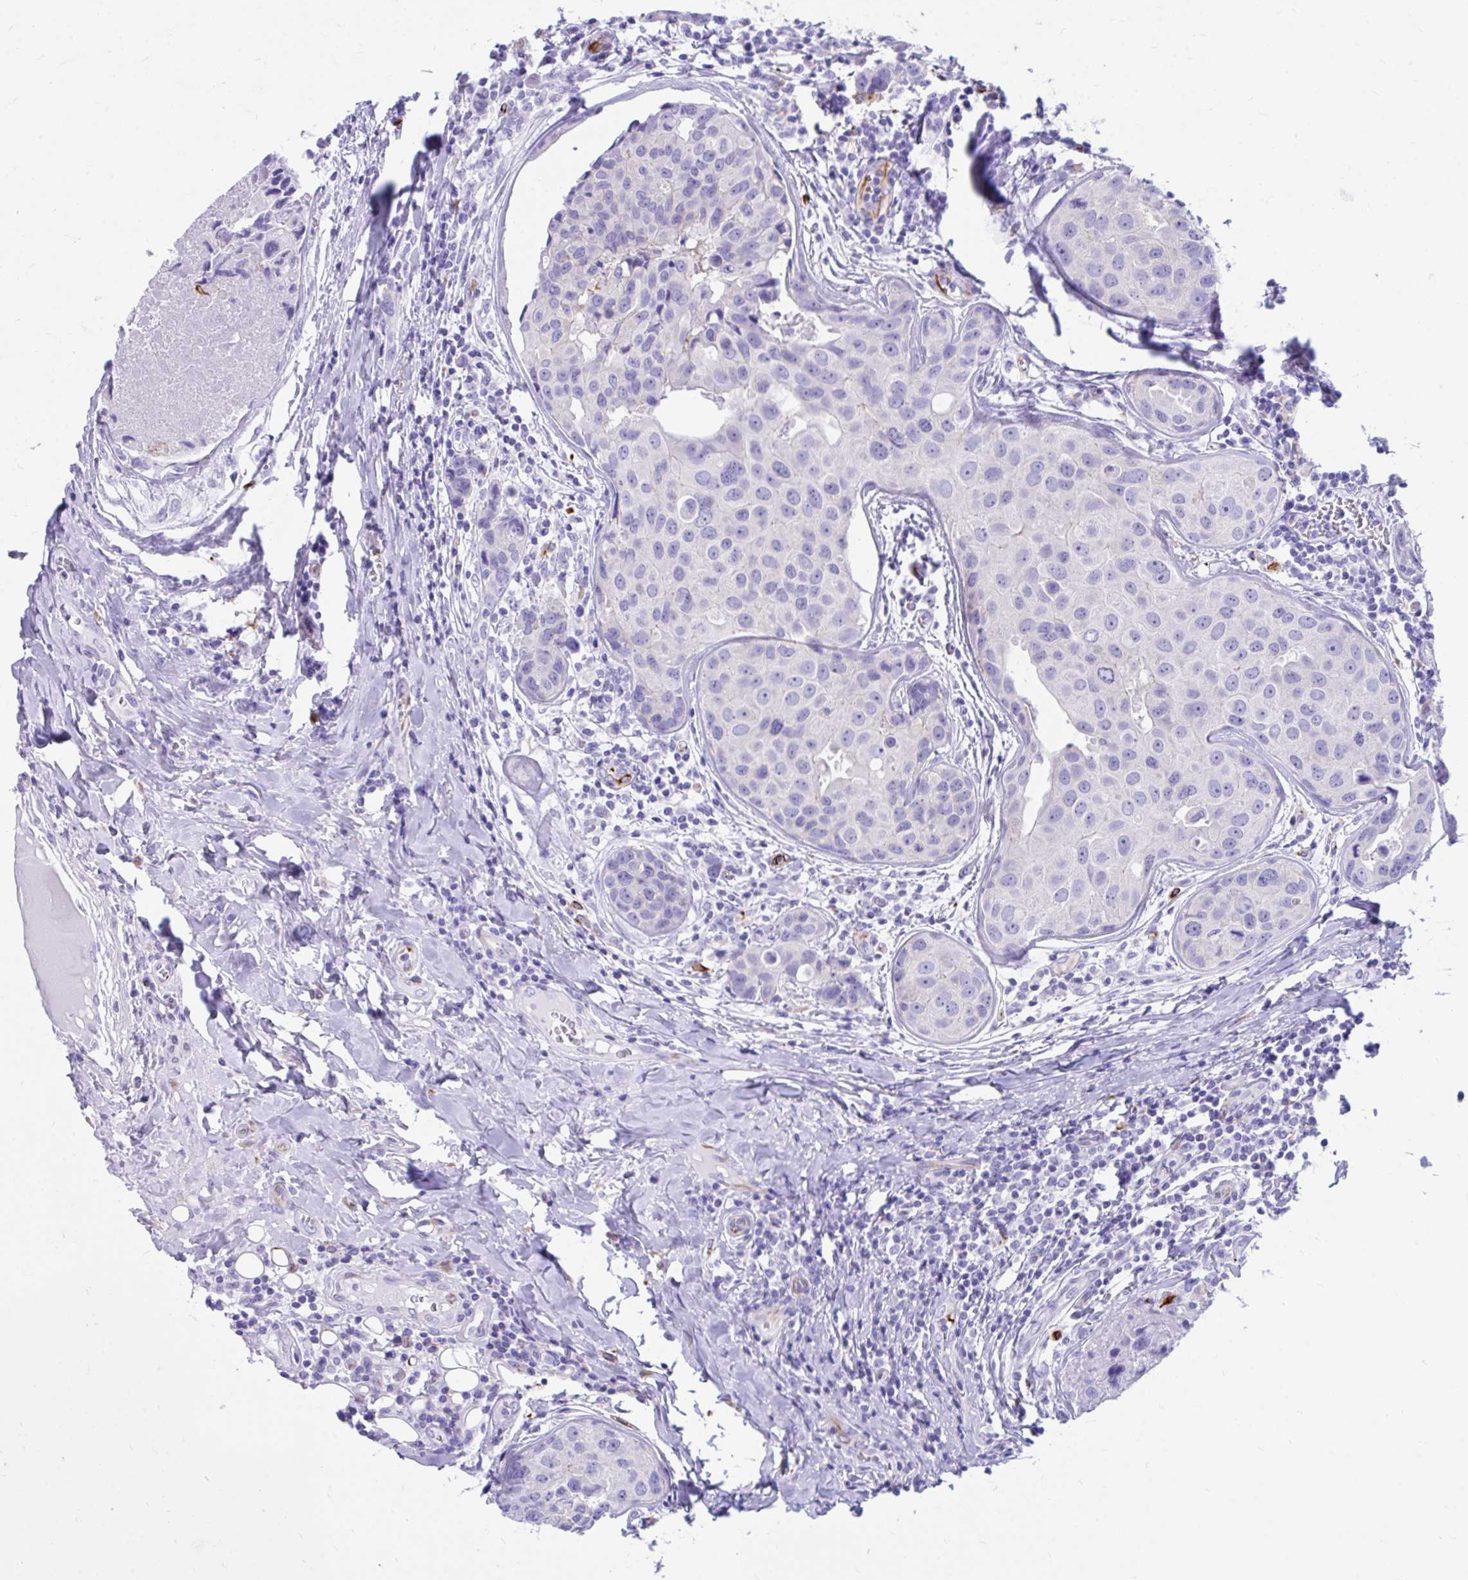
{"staining": {"intensity": "negative", "quantity": "none", "location": "none"}, "tissue": "breast cancer", "cell_type": "Tumor cells", "image_type": "cancer", "snomed": [{"axis": "morphology", "description": "Duct carcinoma"}, {"axis": "topography", "description": "Breast"}], "caption": "A histopathology image of human breast intraductal carcinoma is negative for staining in tumor cells.", "gene": "ZNF699", "patient": {"sex": "female", "age": 24}}